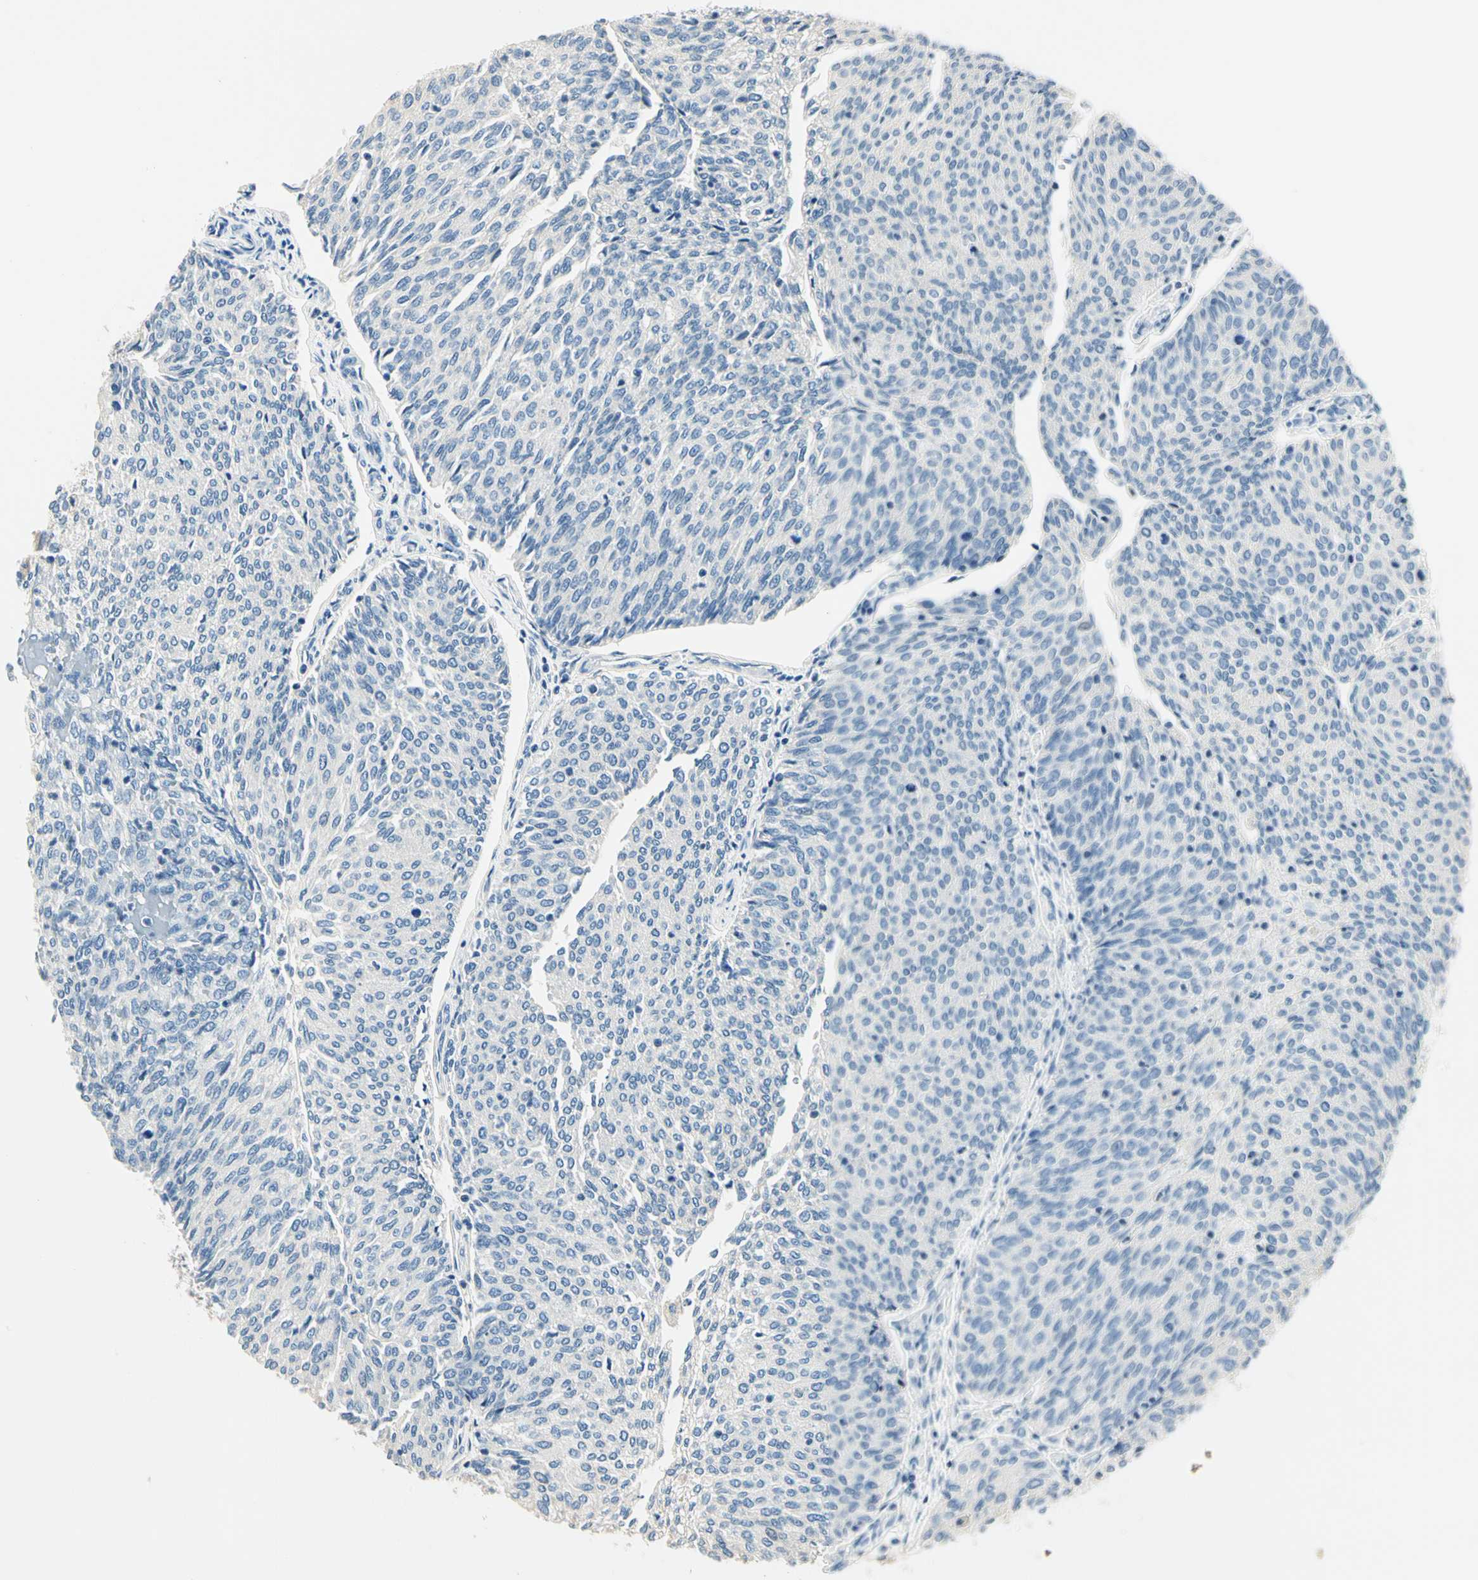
{"staining": {"intensity": "negative", "quantity": "none", "location": "none"}, "tissue": "urothelial cancer", "cell_type": "Tumor cells", "image_type": "cancer", "snomed": [{"axis": "morphology", "description": "Urothelial carcinoma, Low grade"}, {"axis": "topography", "description": "Urinary bladder"}], "caption": "DAB immunohistochemical staining of urothelial cancer displays no significant expression in tumor cells. (DAB IHC, high magnification).", "gene": "TGFBR3", "patient": {"sex": "female", "age": 79}}